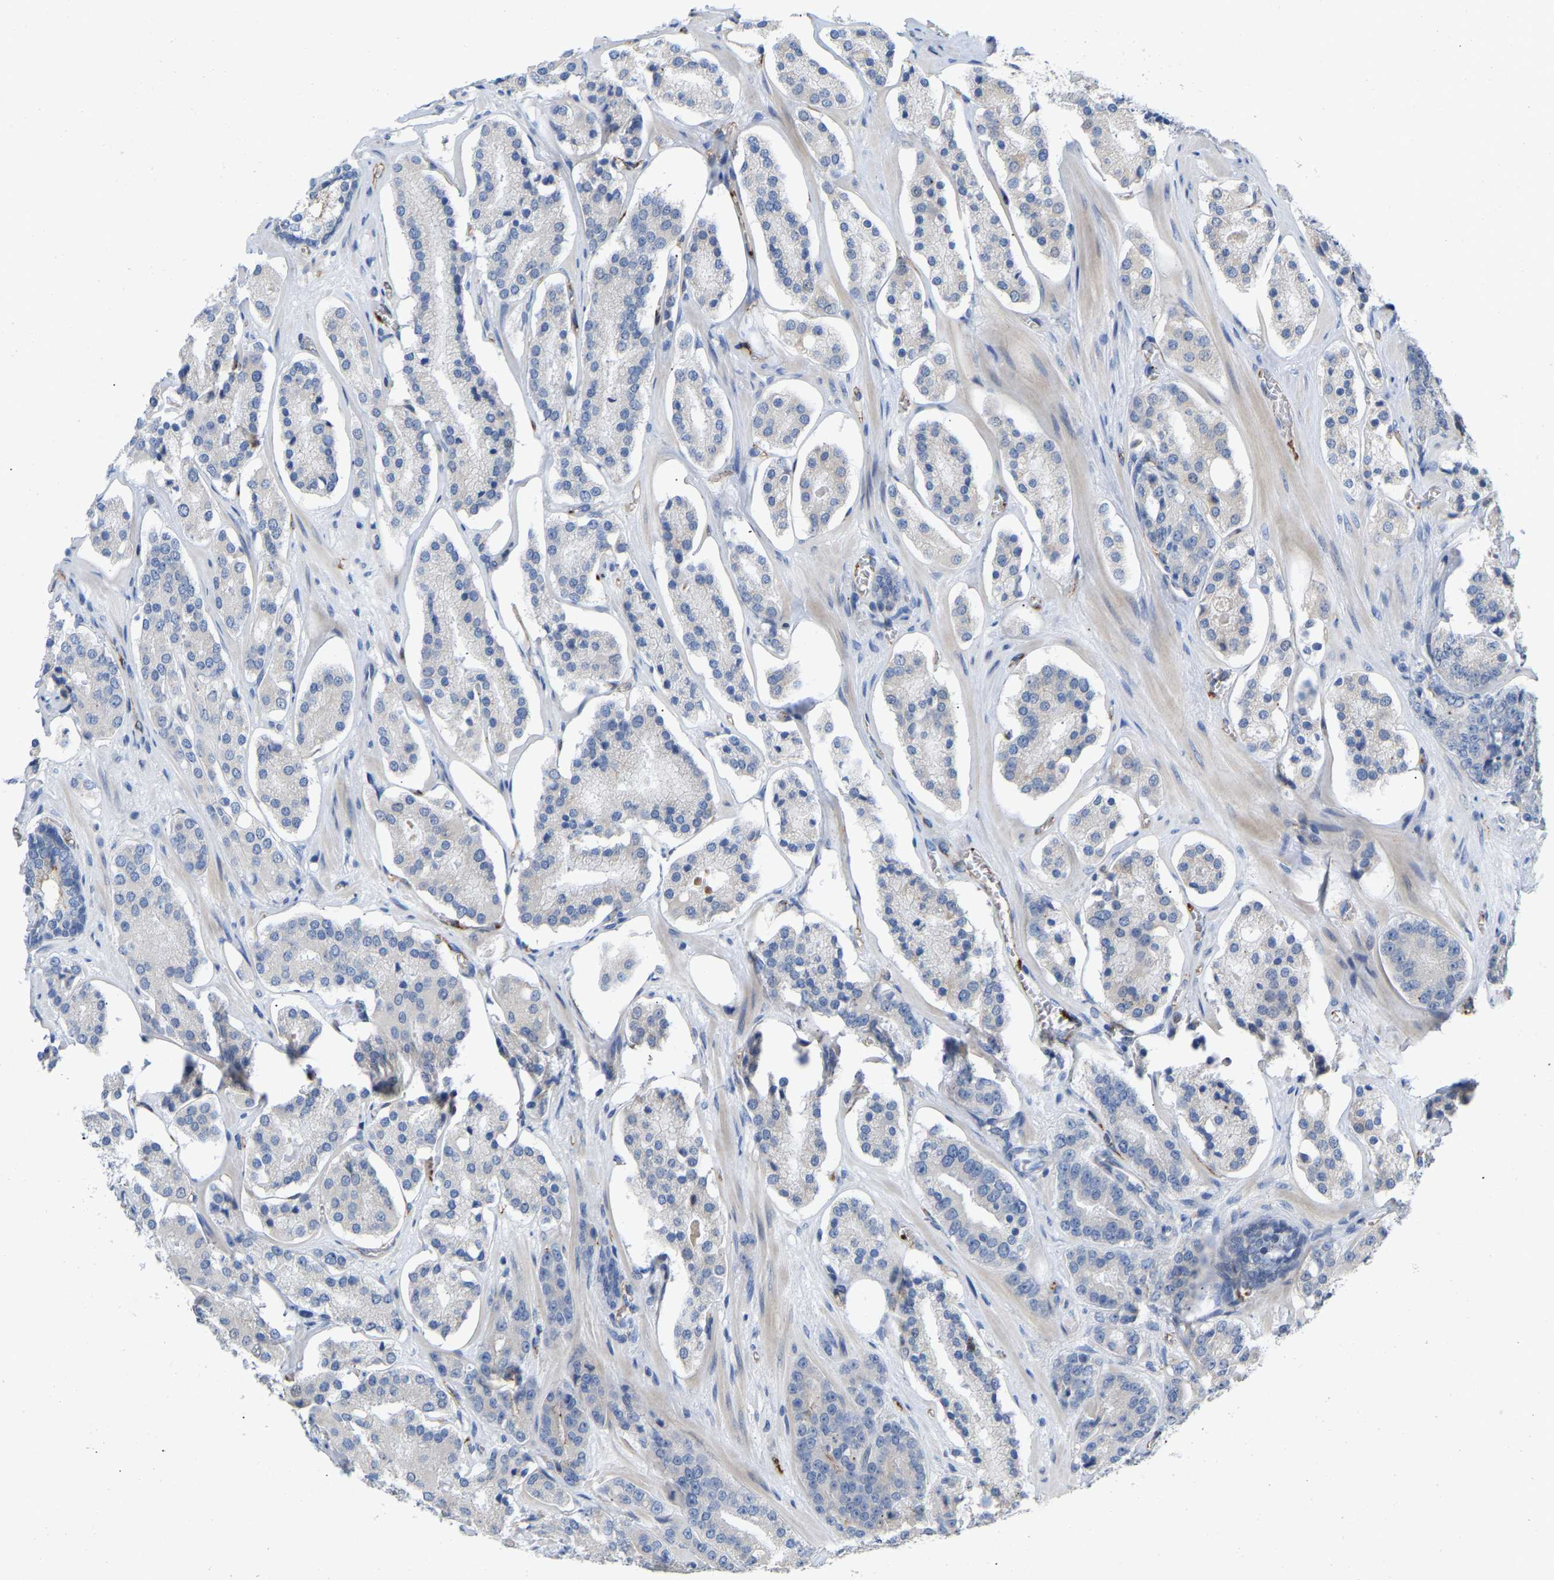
{"staining": {"intensity": "negative", "quantity": "none", "location": "none"}, "tissue": "prostate cancer", "cell_type": "Tumor cells", "image_type": "cancer", "snomed": [{"axis": "morphology", "description": "Adenocarcinoma, High grade"}, {"axis": "topography", "description": "Prostate"}], "caption": "Immunohistochemistry (IHC) photomicrograph of neoplastic tissue: human prostate cancer stained with DAB (3,3'-diaminobenzidine) demonstrates no significant protein positivity in tumor cells. Nuclei are stained in blue.", "gene": "RHEB", "patient": {"sex": "male", "age": 60}}